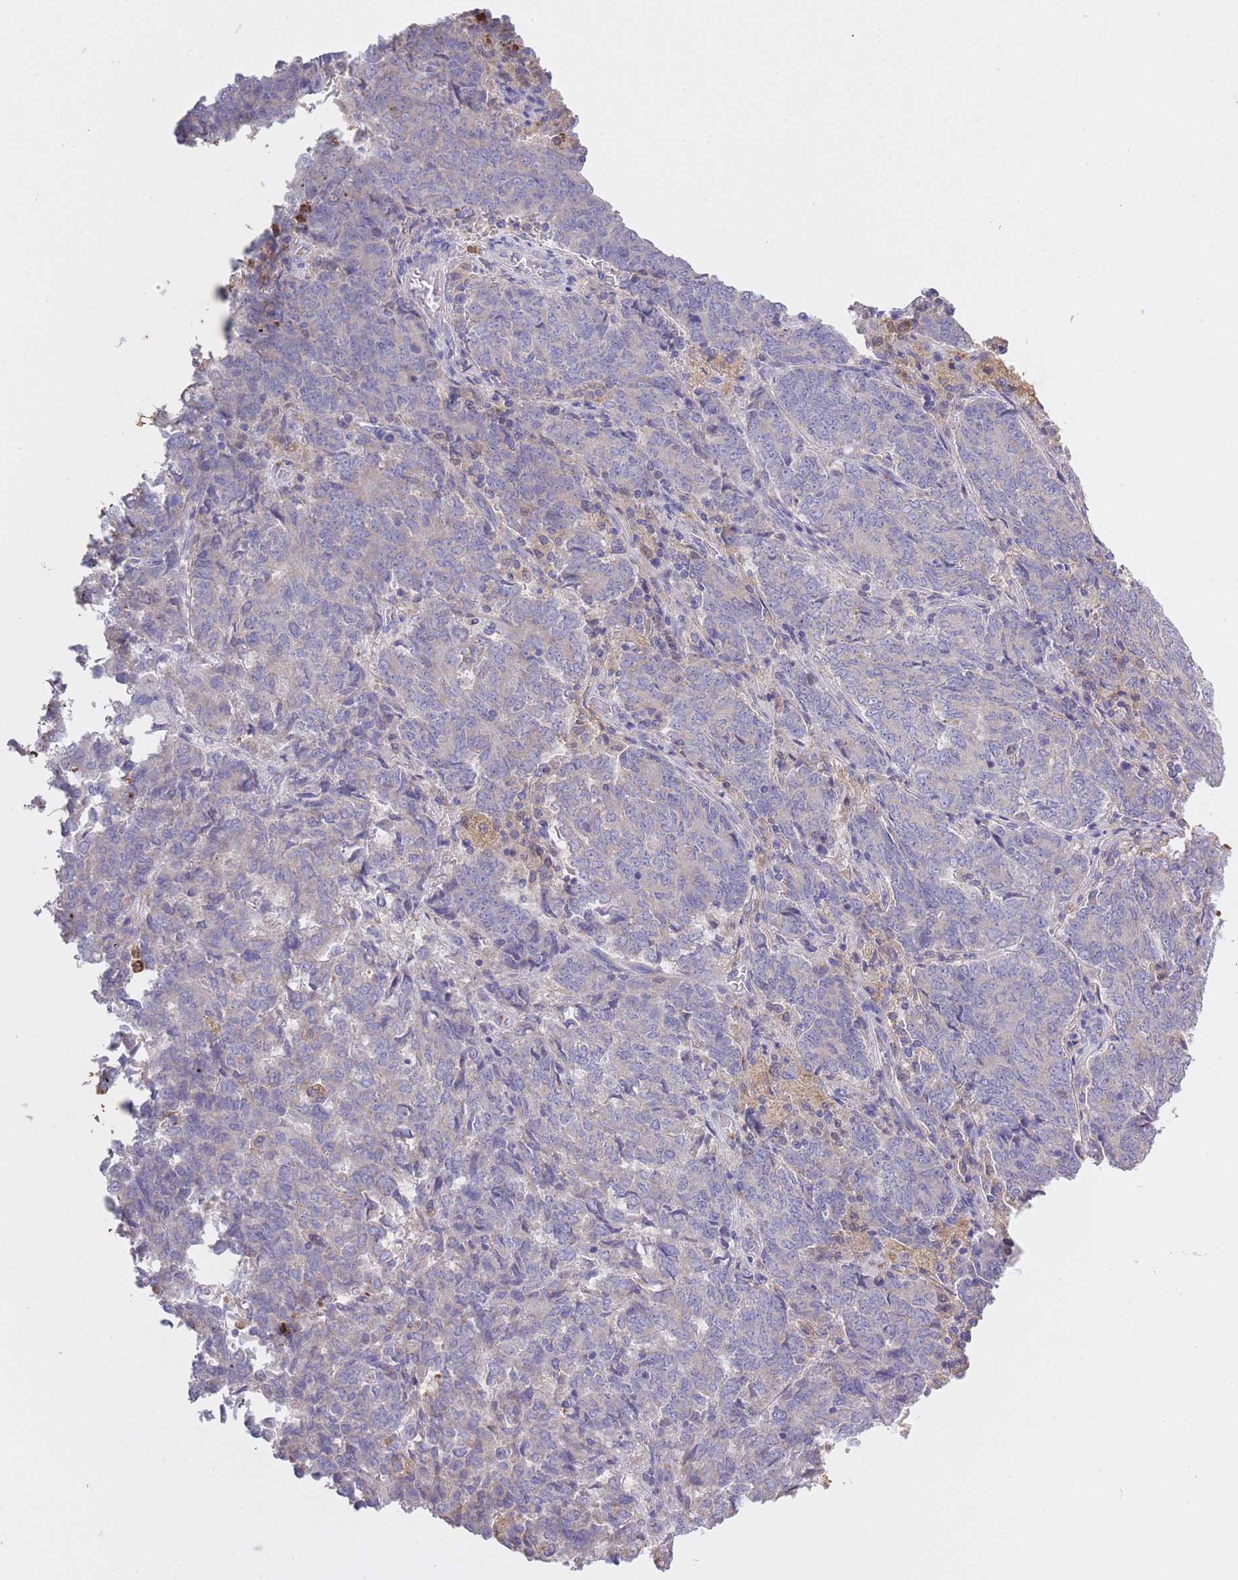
{"staining": {"intensity": "negative", "quantity": "none", "location": "none"}, "tissue": "endometrial cancer", "cell_type": "Tumor cells", "image_type": "cancer", "snomed": [{"axis": "morphology", "description": "Adenocarcinoma, NOS"}, {"axis": "topography", "description": "Endometrium"}], "caption": "A high-resolution micrograph shows IHC staining of endometrial cancer, which shows no significant staining in tumor cells. The staining is performed using DAB brown chromogen with nuclei counter-stained in using hematoxylin.", "gene": "CENPM", "patient": {"sex": "female", "age": 80}}